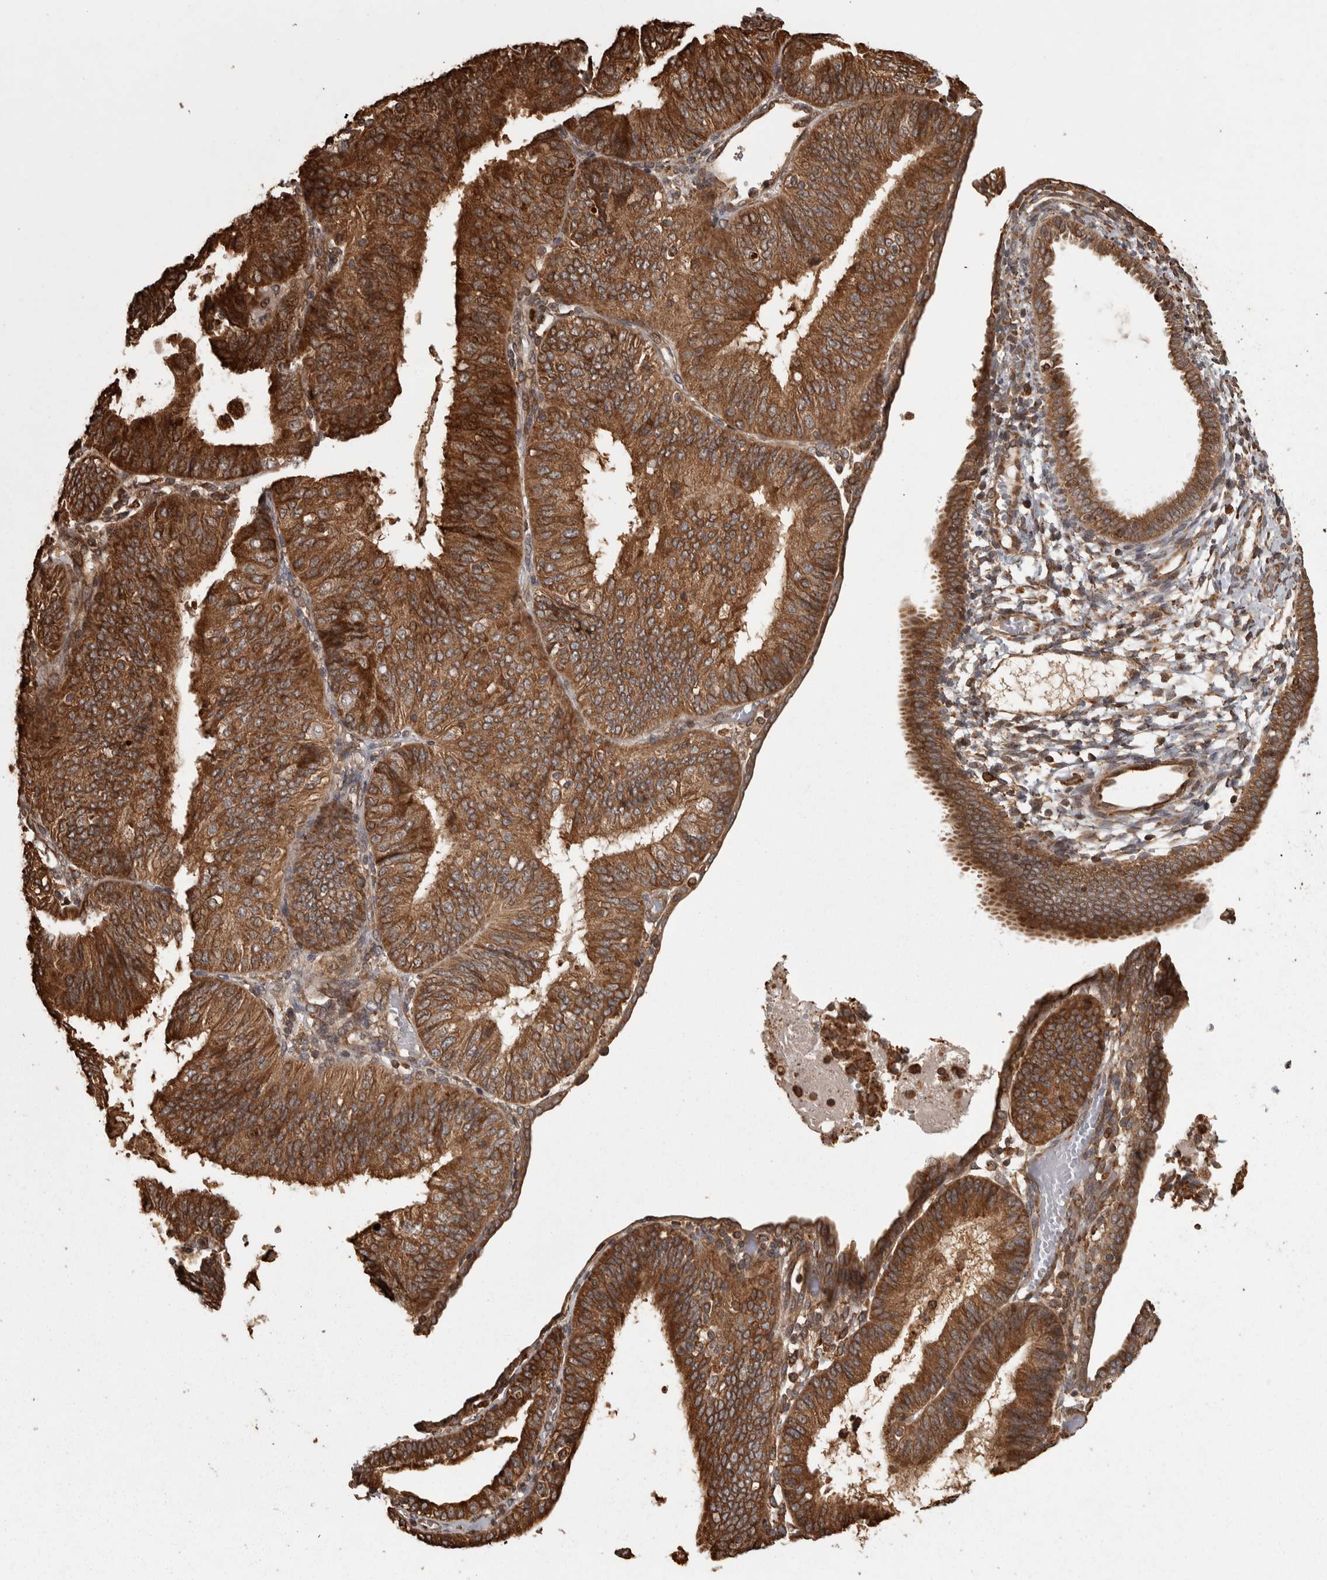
{"staining": {"intensity": "strong", "quantity": ">75%", "location": "cytoplasmic/membranous"}, "tissue": "endometrial cancer", "cell_type": "Tumor cells", "image_type": "cancer", "snomed": [{"axis": "morphology", "description": "Adenocarcinoma, NOS"}, {"axis": "topography", "description": "Endometrium"}], "caption": "This histopathology image reveals IHC staining of human adenocarcinoma (endometrial), with high strong cytoplasmic/membranous positivity in approximately >75% of tumor cells.", "gene": "AGBL3", "patient": {"sex": "female", "age": 58}}